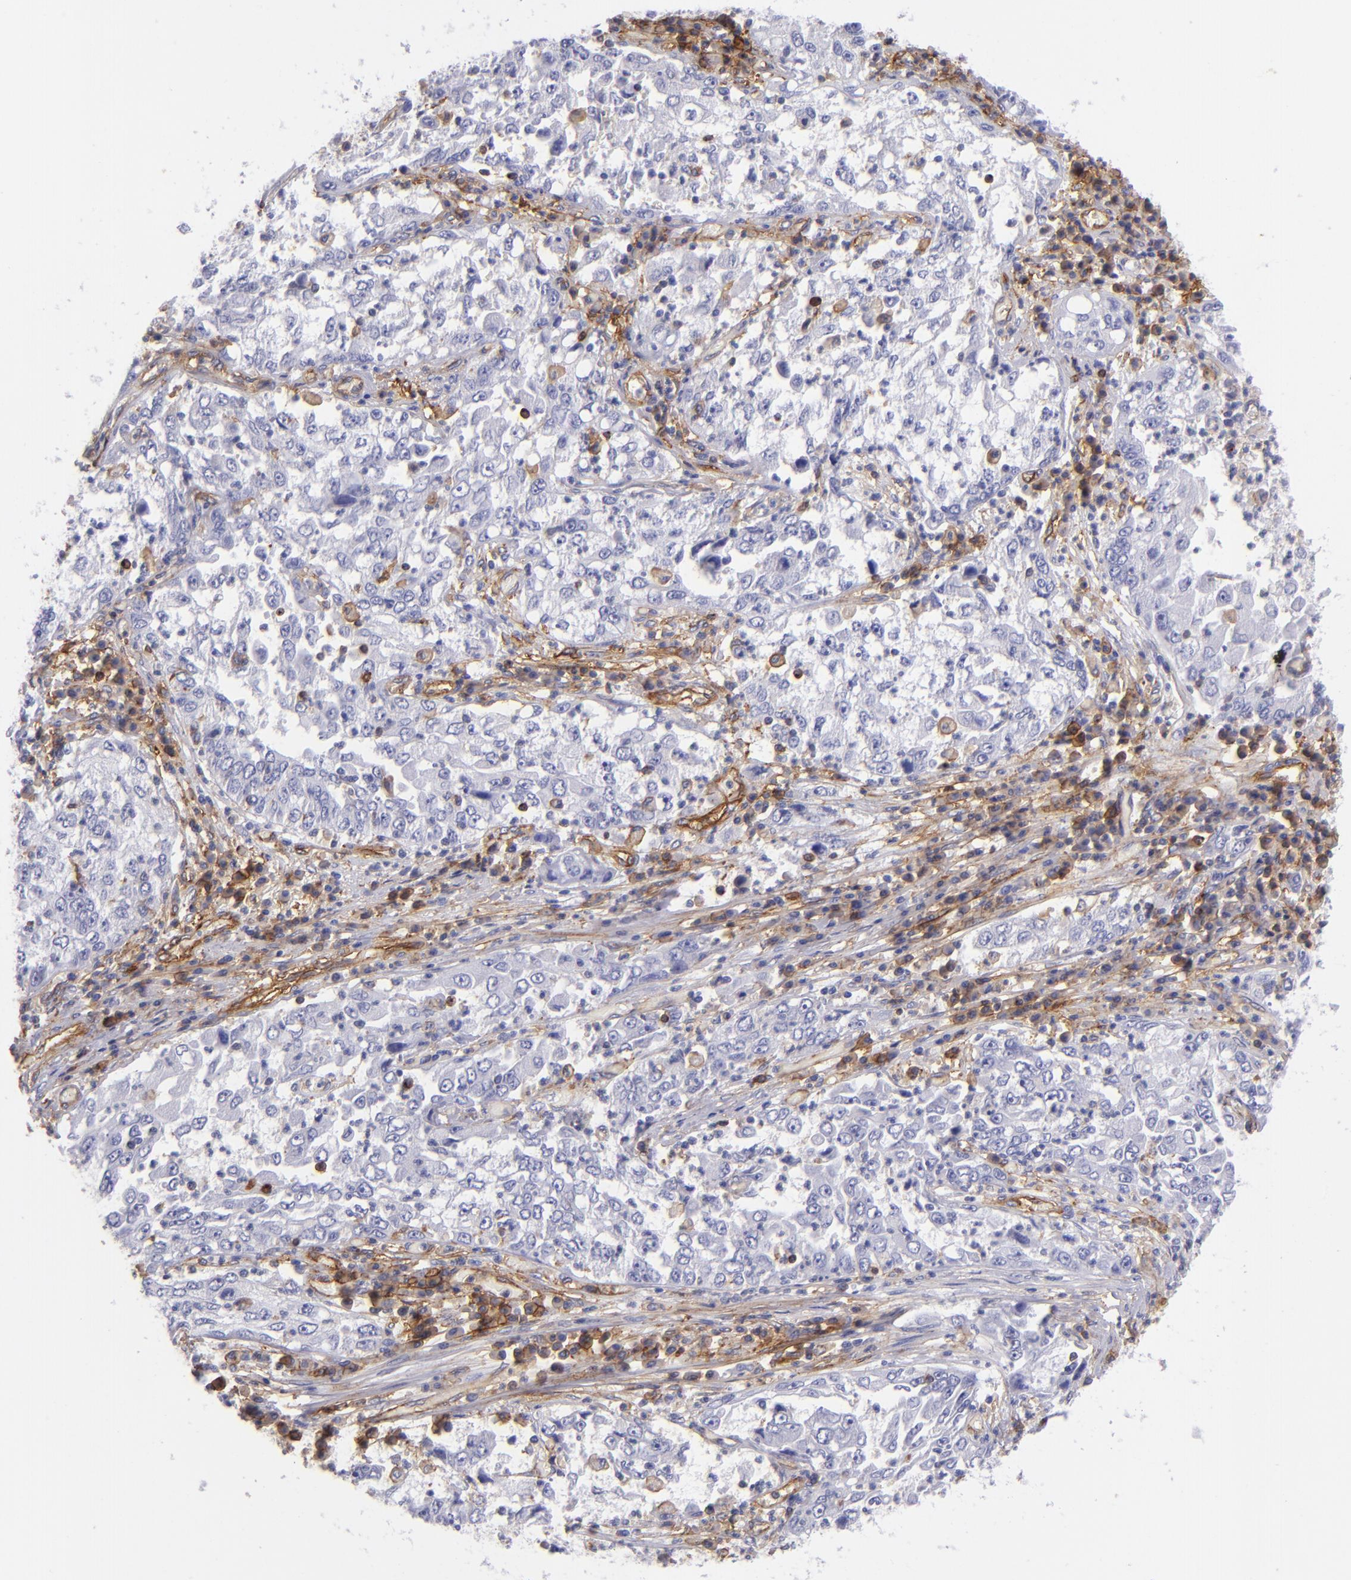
{"staining": {"intensity": "negative", "quantity": "none", "location": "none"}, "tissue": "cervical cancer", "cell_type": "Tumor cells", "image_type": "cancer", "snomed": [{"axis": "morphology", "description": "Squamous cell carcinoma, NOS"}, {"axis": "topography", "description": "Cervix"}], "caption": "Immunohistochemical staining of cervical cancer (squamous cell carcinoma) exhibits no significant positivity in tumor cells.", "gene": "ENTPD1", "patient": {"sex": "female", "age": 36}}